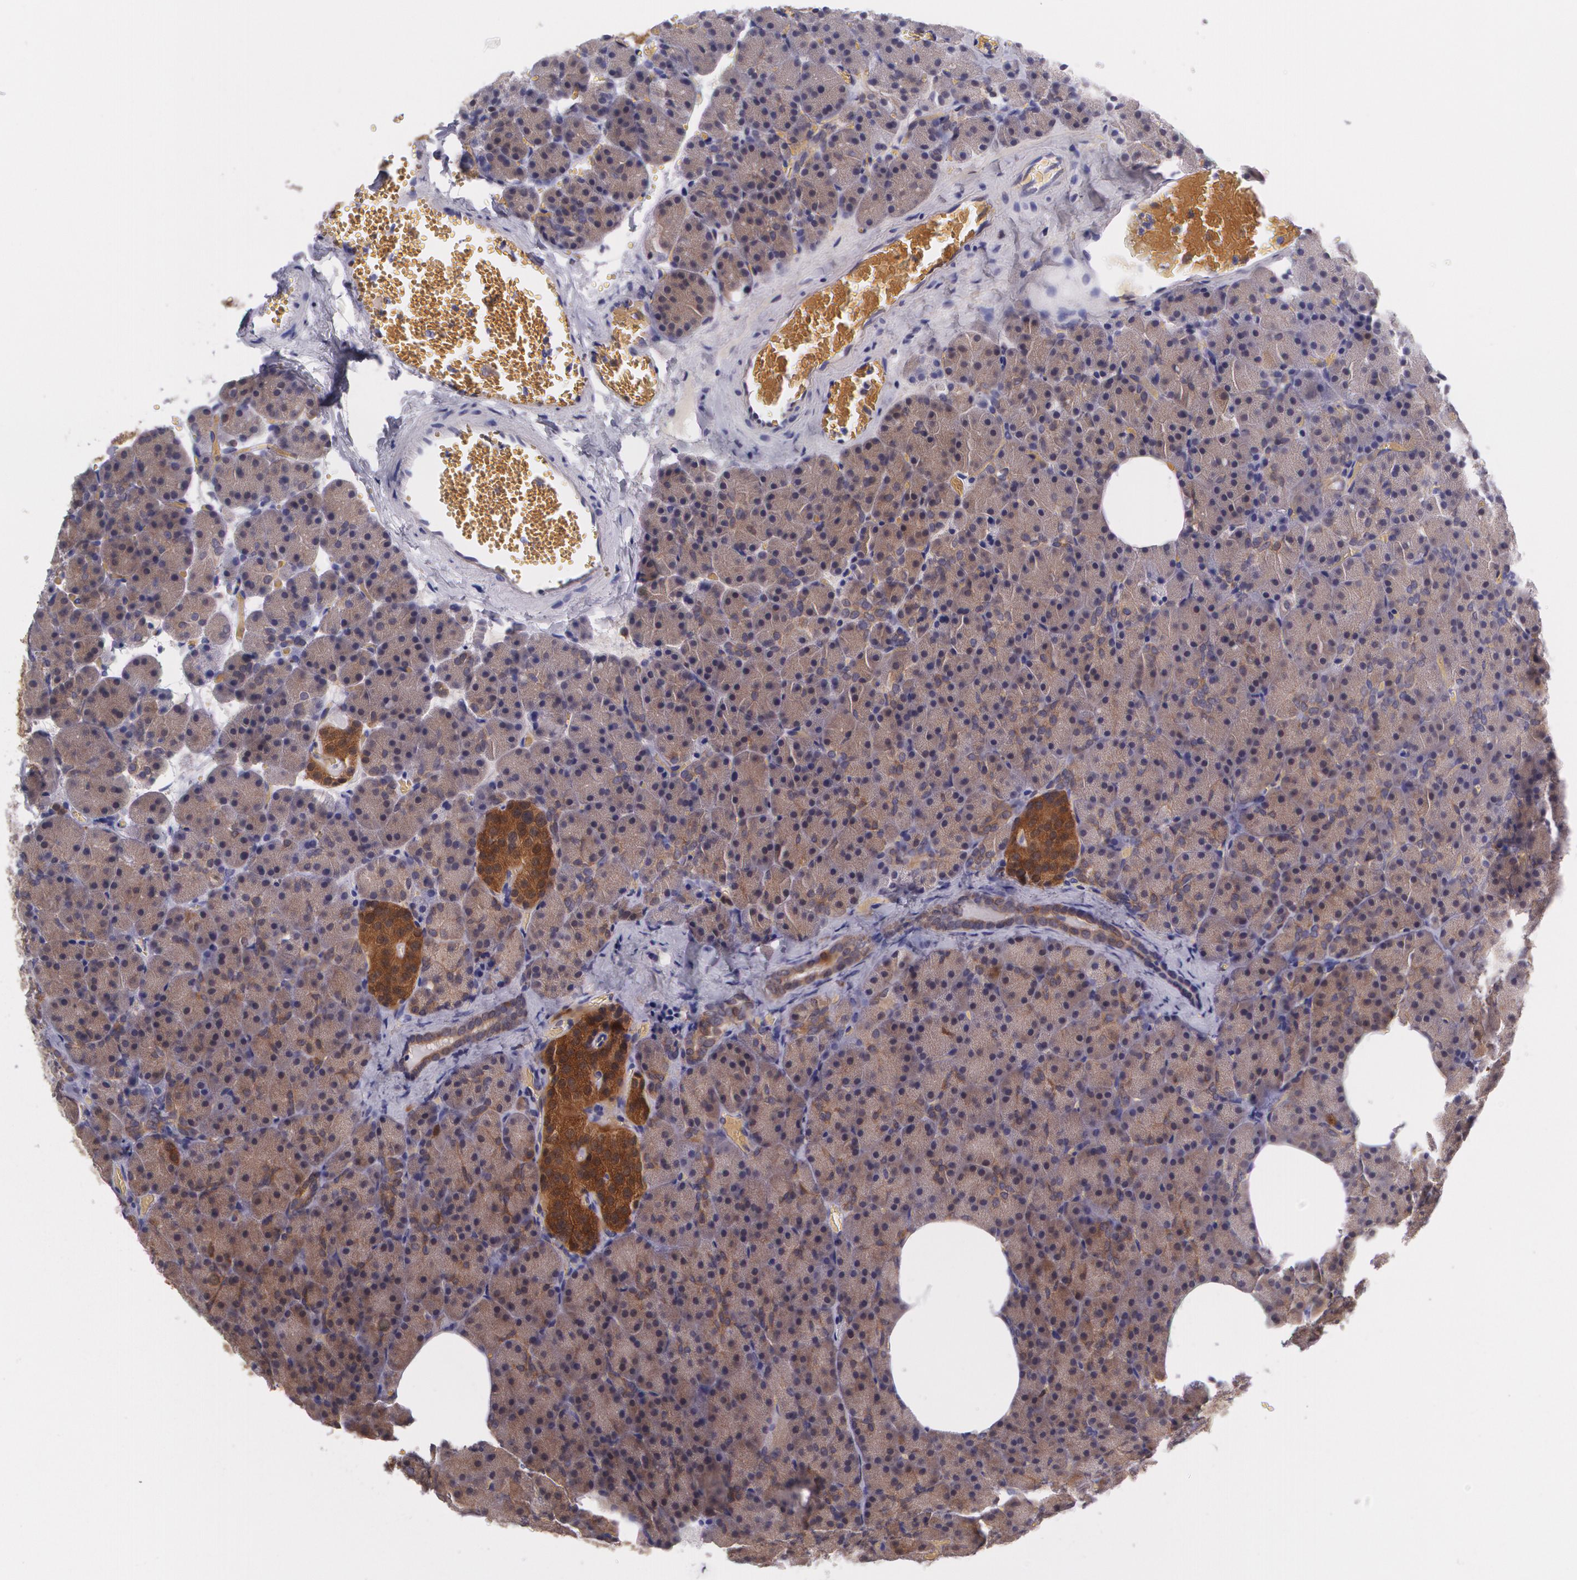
{"staining": {"intensity": "moderate", "quantity": ">75%", "location": "cytoplasmic/membranous"}, "tissue": "carcinoid", "cell_type": "Tumor cells", "image_type": "cancer", "snomed": [{"axis": "morphology", "description": "Normal tissue, NOS"}, {"axis": "morphology", "description": "Carcinoid, malignant, NOS"}, {"axis": "topography", "description": "Pancreas"}], "caption": "Approximately >75% of tumor cells in carcinoid (malignant) show moderate cytoplasmic/membranous protein staining as visualized by brown immunohistochemical staining.", "gene": "HSPH1", "patient": {"sex": "female", "age": 35}}